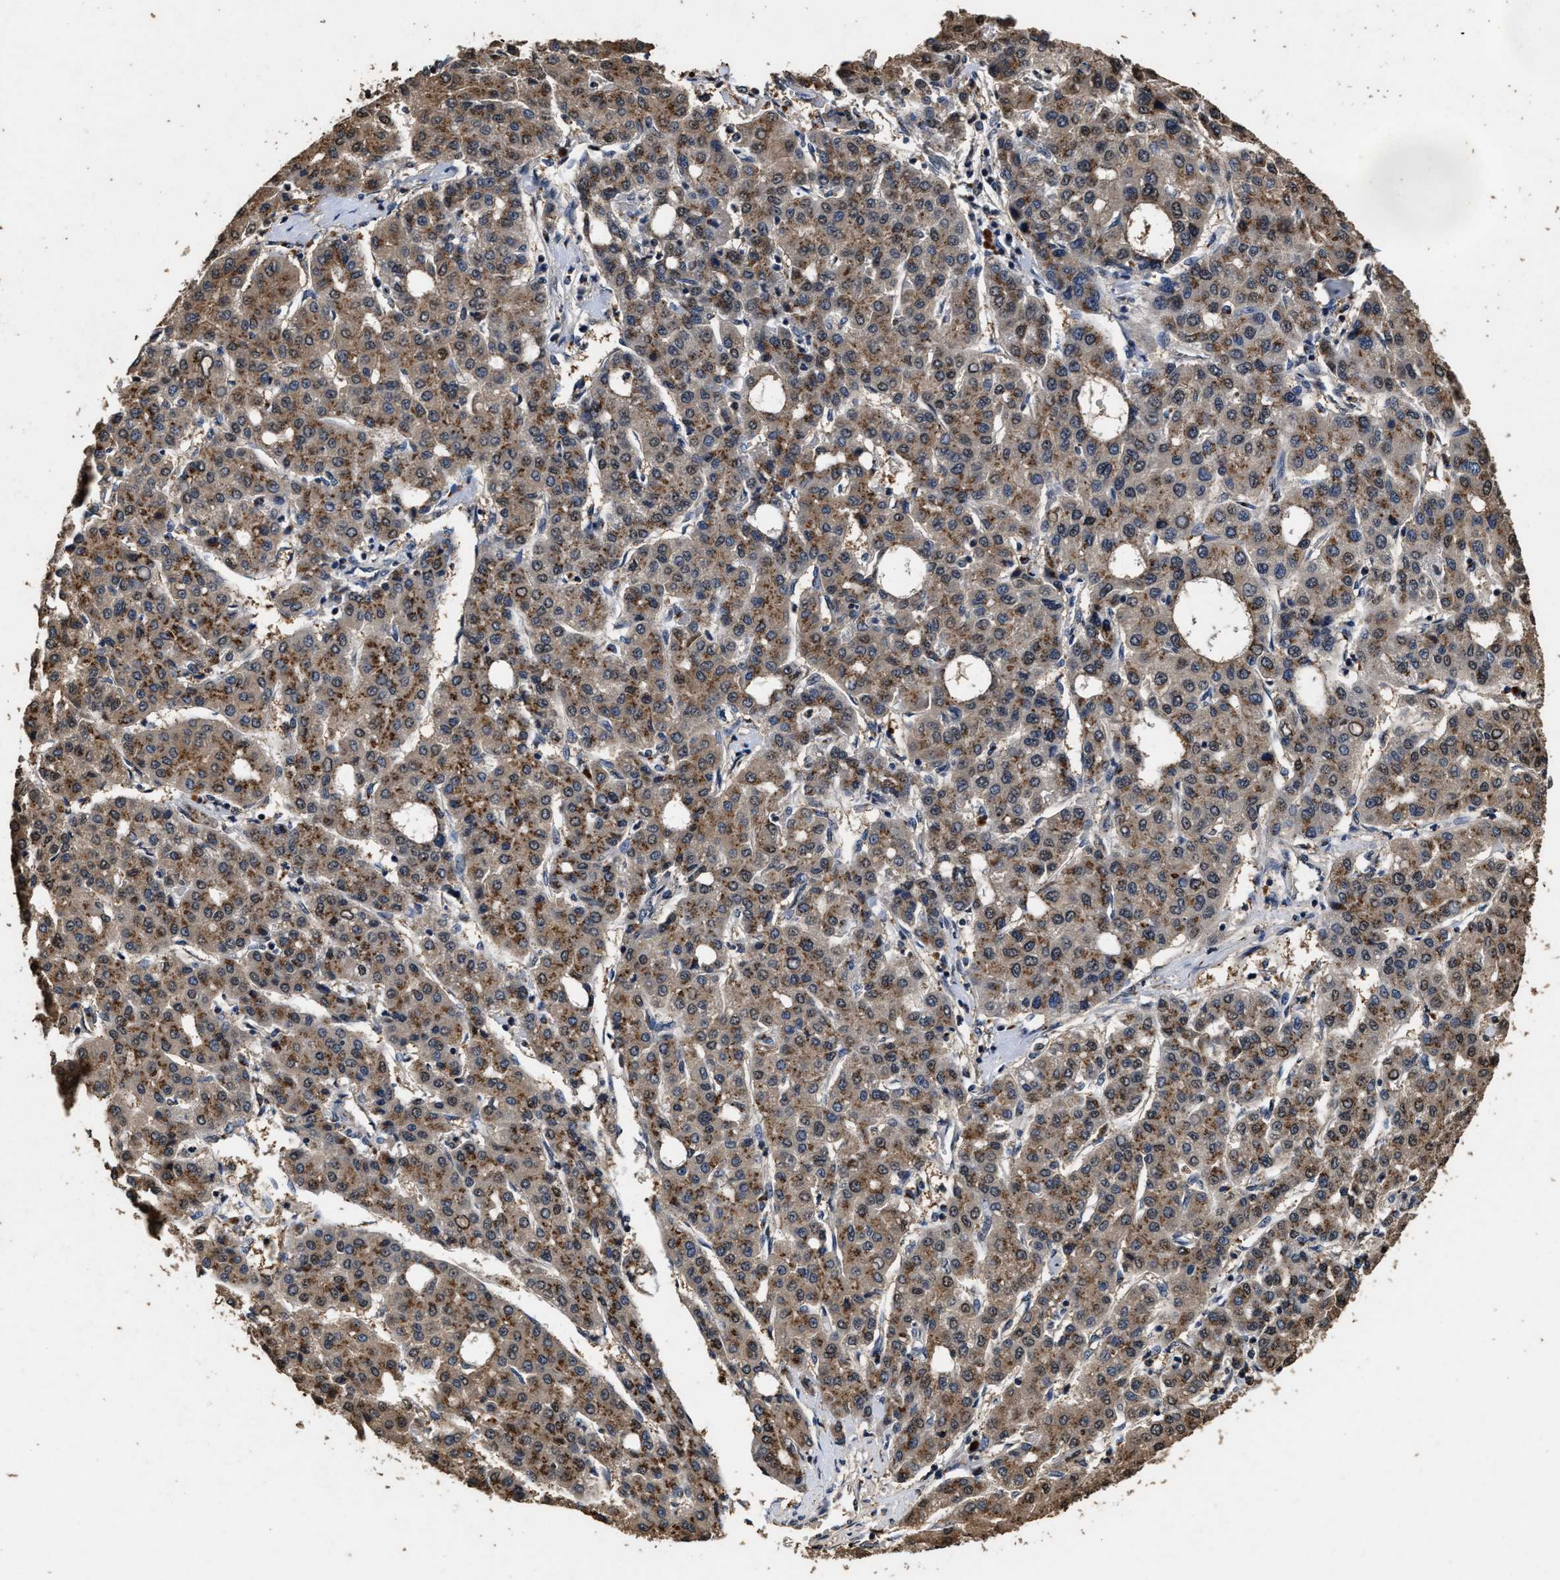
{"staining": {"intensity": "moderate", "quantity": ">75%", "location": "cytoplasmic/membranous,nuclear"}, "tissue": "liver cancer", "cell_type": "Tumor cells", "image_type": "cancer", "snomed": [{"axis": "morphology", "description": "Carcinoma, Hepatocellular, NOS"}, {"axis": "topography", "description": "Liver"}], "caption": "Liver cancer tissue demonstrates moderate cytoplasmic/membranous and nuclear staining in approximately >75% of tumor cells (DAB IHC, brown staining for protein, blue staining for nuclei).", "gene": "TPST2", "patient": {"sex": "male", "age": 65}}